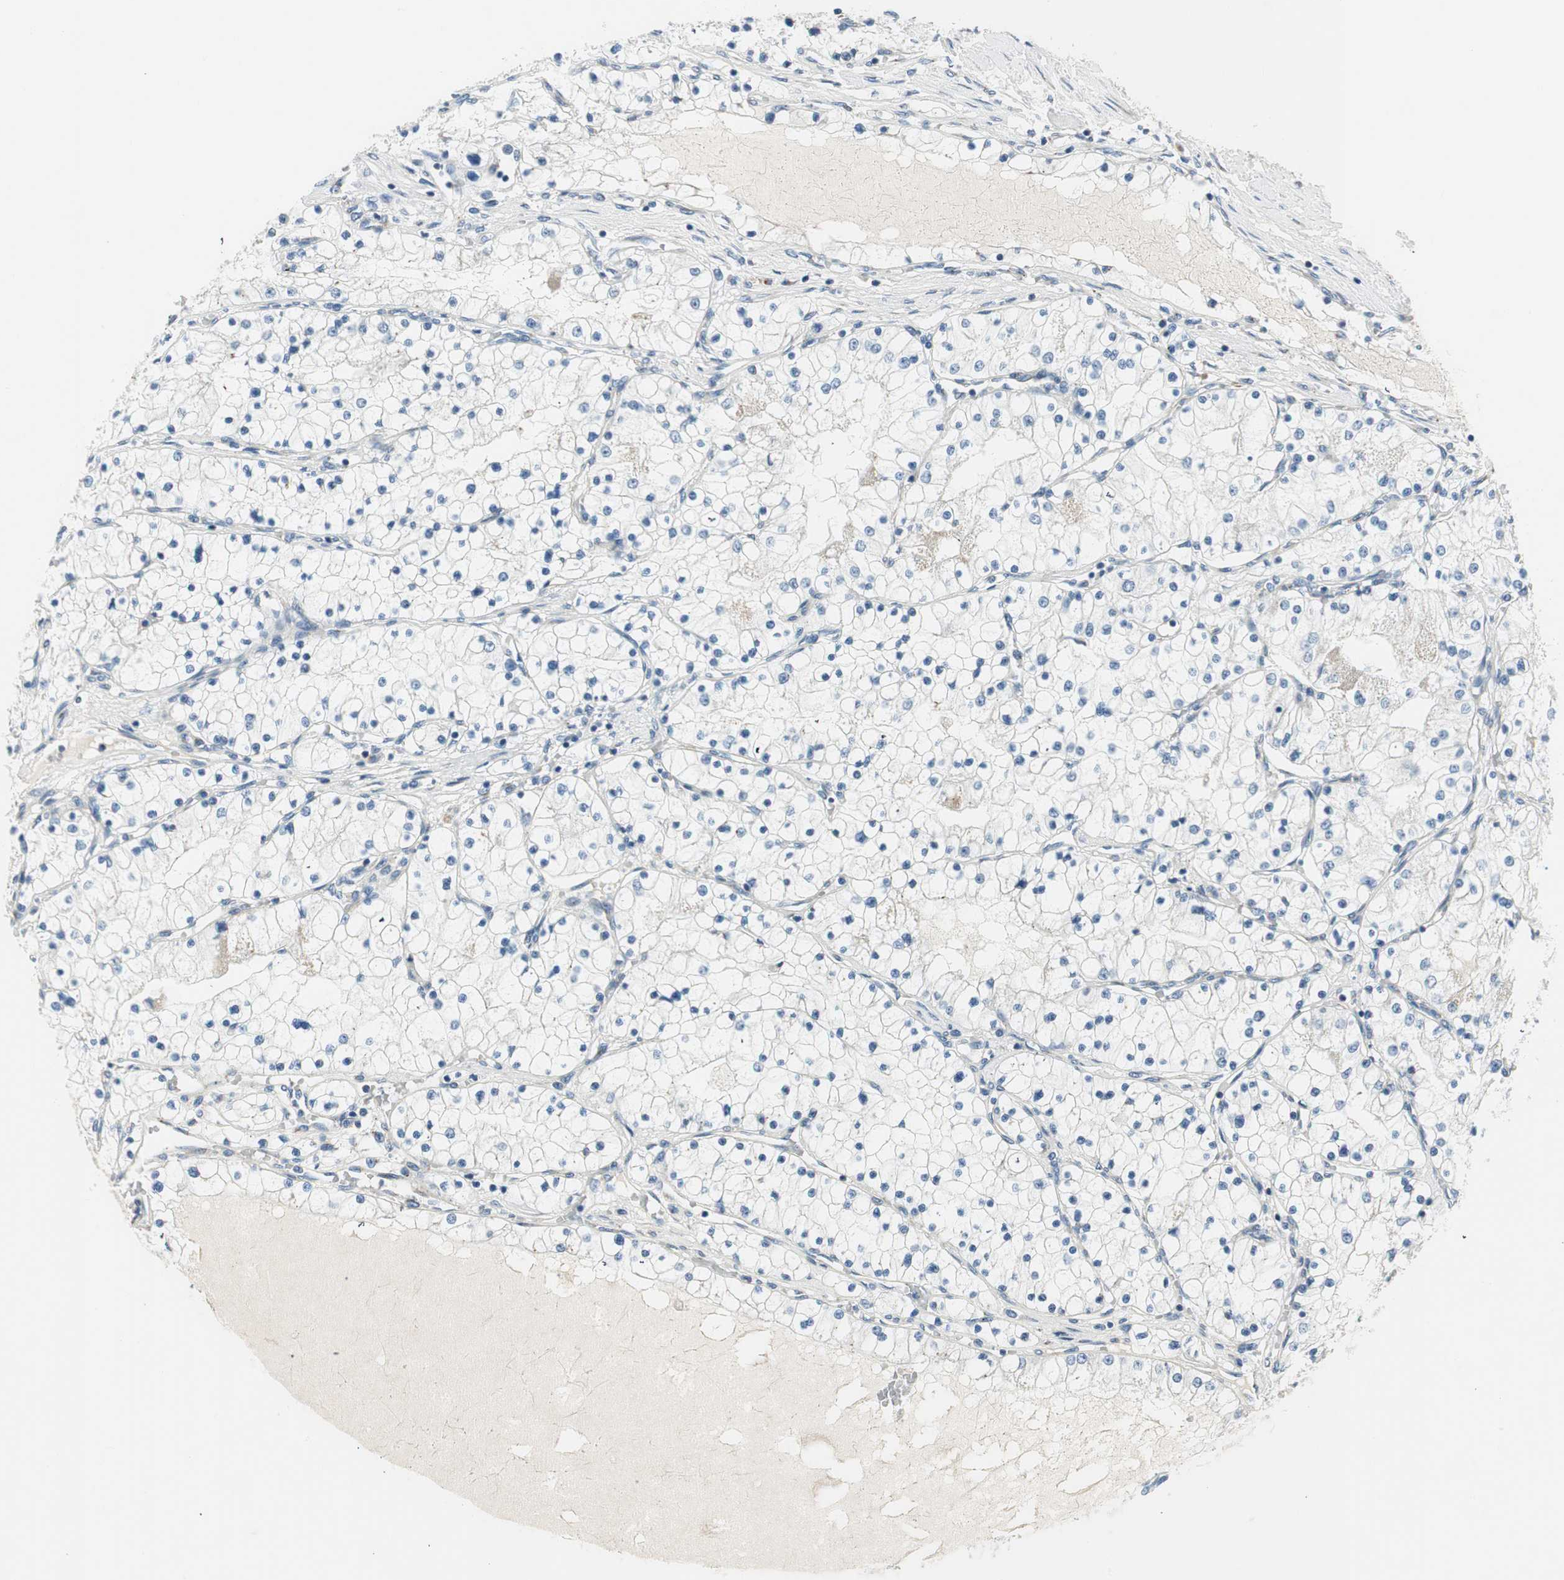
{"staining": {"intensity": "negative", "quantity": "none", "location": "none"}, "tissue": "renal cancer", "cell_type": "Tumor cells", "image_type": "cancer", "snomed": [{"axis": "morphology", "description": "Adenocarcinoma, NOS"}, {"axis": "topography", "description": "Kidney"}], "caption": "Immunohistochemical staining of human renal adenocarcinoma exhibits no significant positivity in tumor cells. (Brightfield microscopy of DAB immunohistochemistry at high magnification).", "gene": "TMF1", "patient": {"sex": "male", "age": 68}}